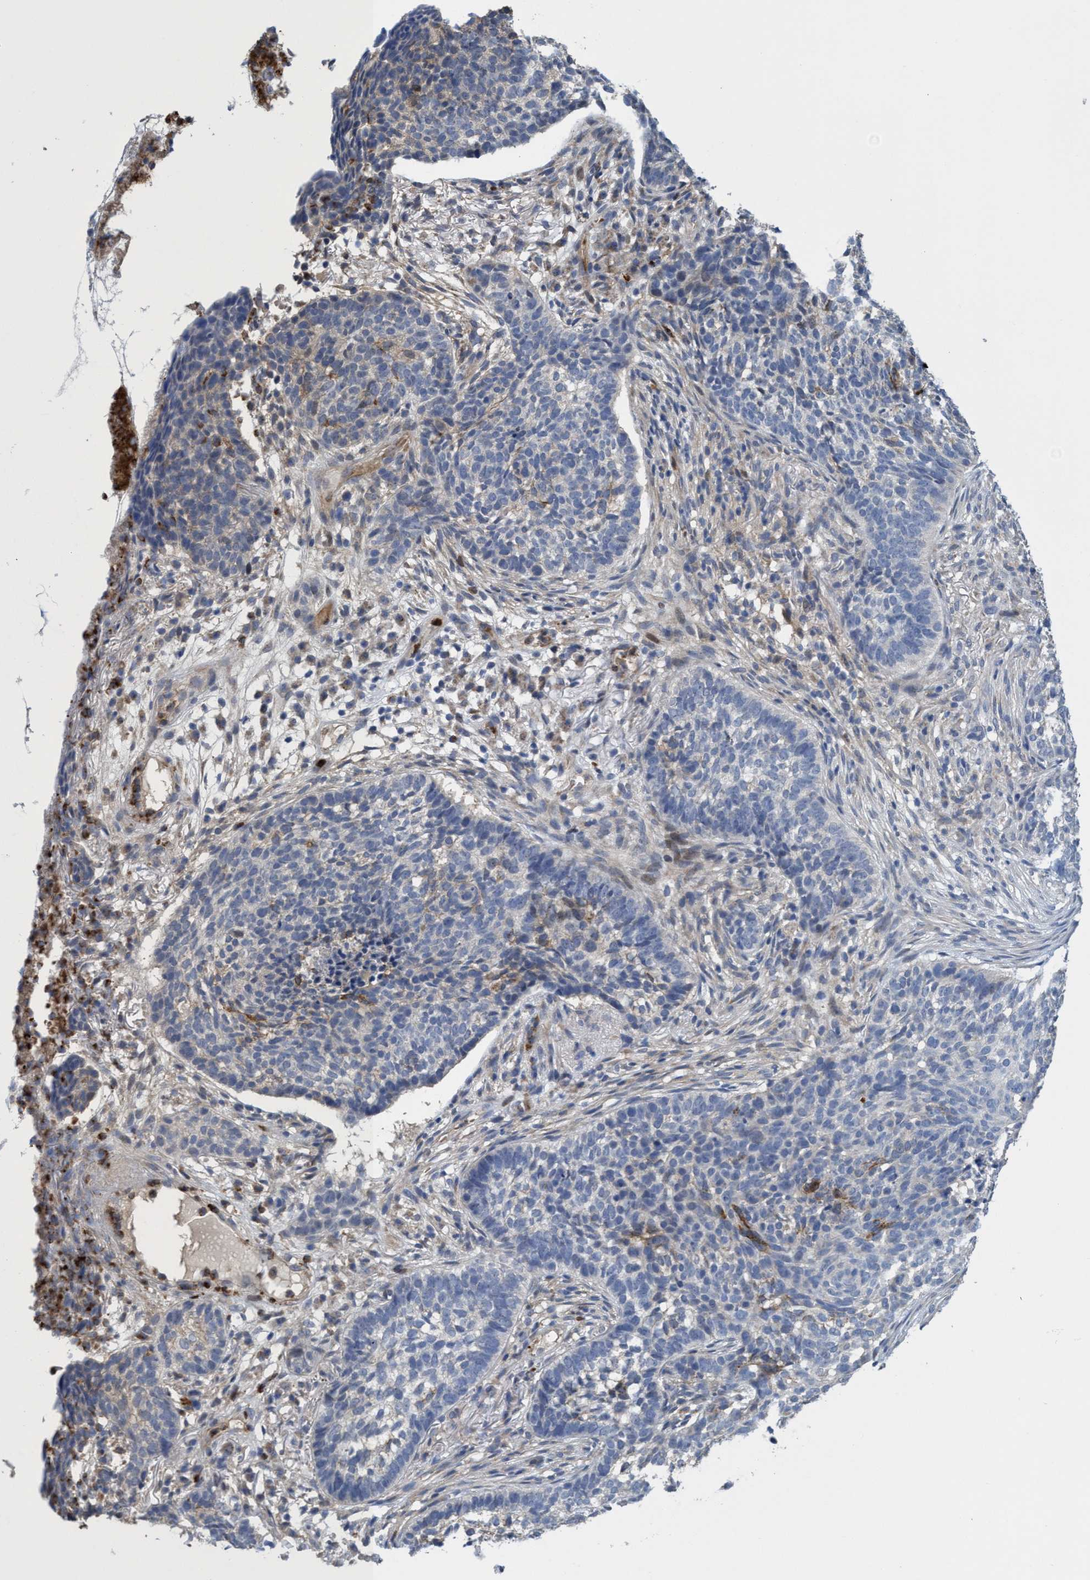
{"staining": {"intensity": "moderate", "quantity": "<25%", "location": "cytoplasmic/membranous"}, "tissue": "skin cancer", "cell_type": "Tumor cells", "image_type": "cancer", "snomed": [{"axis": "morphology", "description": "Basal cell carcinoma"}, {"axis": "topography", "description": "Skin"}], "caption": "DAB immunohistochemical staining of skin cancer reveals moderate cytoplasmic/membranous protein staining in approximately <25% of tumor cells. (Stains: DAB in brown, nuclei in blue, Microscopy: brightfield microscopy at high magnification).", "gene": "SEMA4D", "patient": {"sex": "male", "age": 85}}